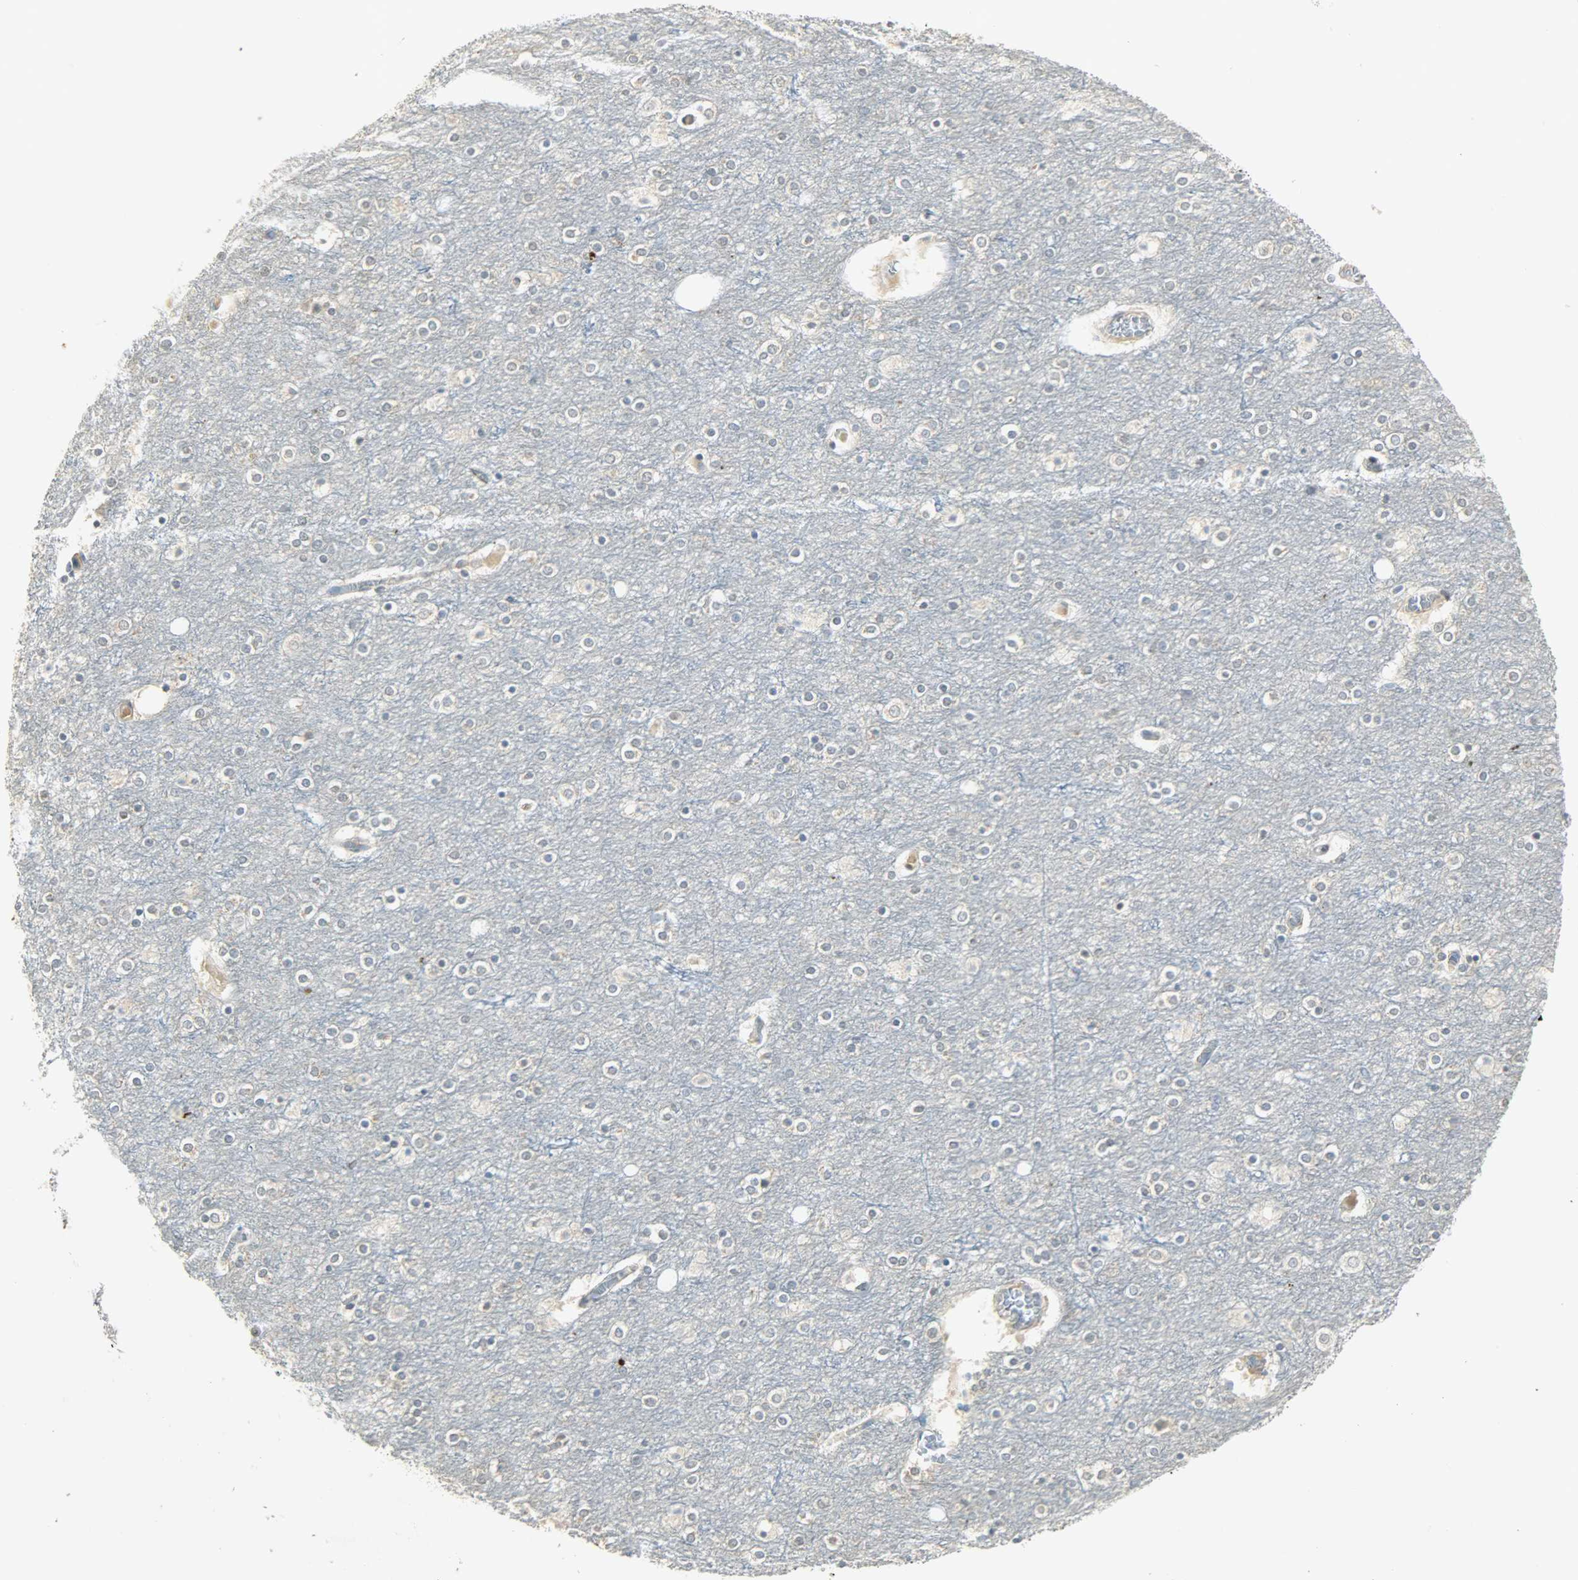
{"staining": {"intensity": "negative", "quantity": "none", "location": "none"}, "tissue": "cerebral cortex", "cell_type": "Endothelial cells", "image_type": "normal", "snomed": [{"axis": "morphology", "description": "Normal tissue, NOS"}, {"axis": "topography", "description": "Cerebral cortex"}], "caption": "This is an IHC histopathology image of benign human cerebral cortex. There is no expression in endothelial cells.", "gene": "USP13", "patient": {"sex": "female", "age": 54}}